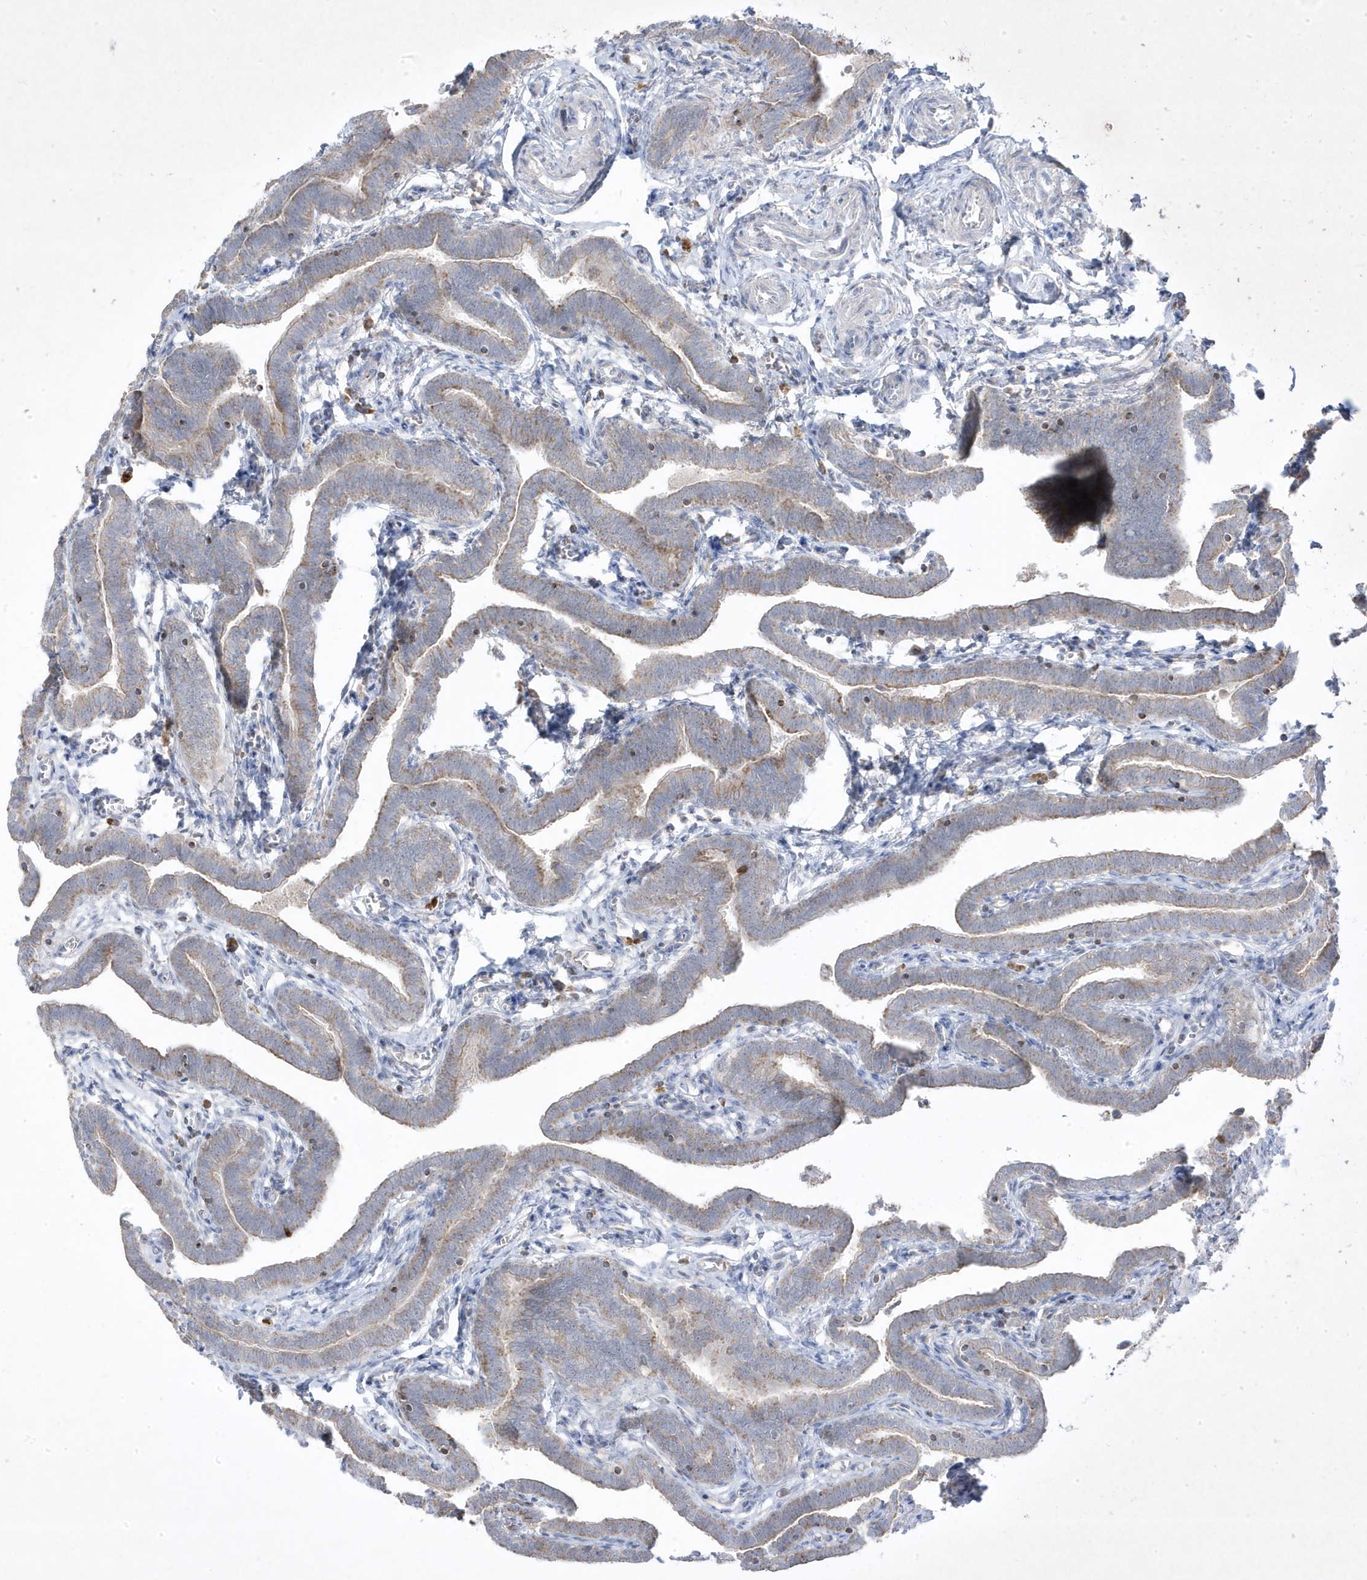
{"staining": {"intensity": "weak", "quantity": "25%-75%", "location": "cytoplasmic/membranous"}, "tissue": "fallopian tube", "cell_type": "Glandular cells", "image_type": "normal", "snomed": [{"axis": "morphology", "description": "Normal tissue, NOS"}, {"axis": "topography", "description": "Fallopian tube"}], "caption": "Immunohistochemistry of normal human fallopian tube demonstrates low levels of weak cytoplasmic/membranous positivity in about 25%-75% of glandular cells.", "gene": "ADAMTSL3", "patient": {"sex": "female", "age": 36}}